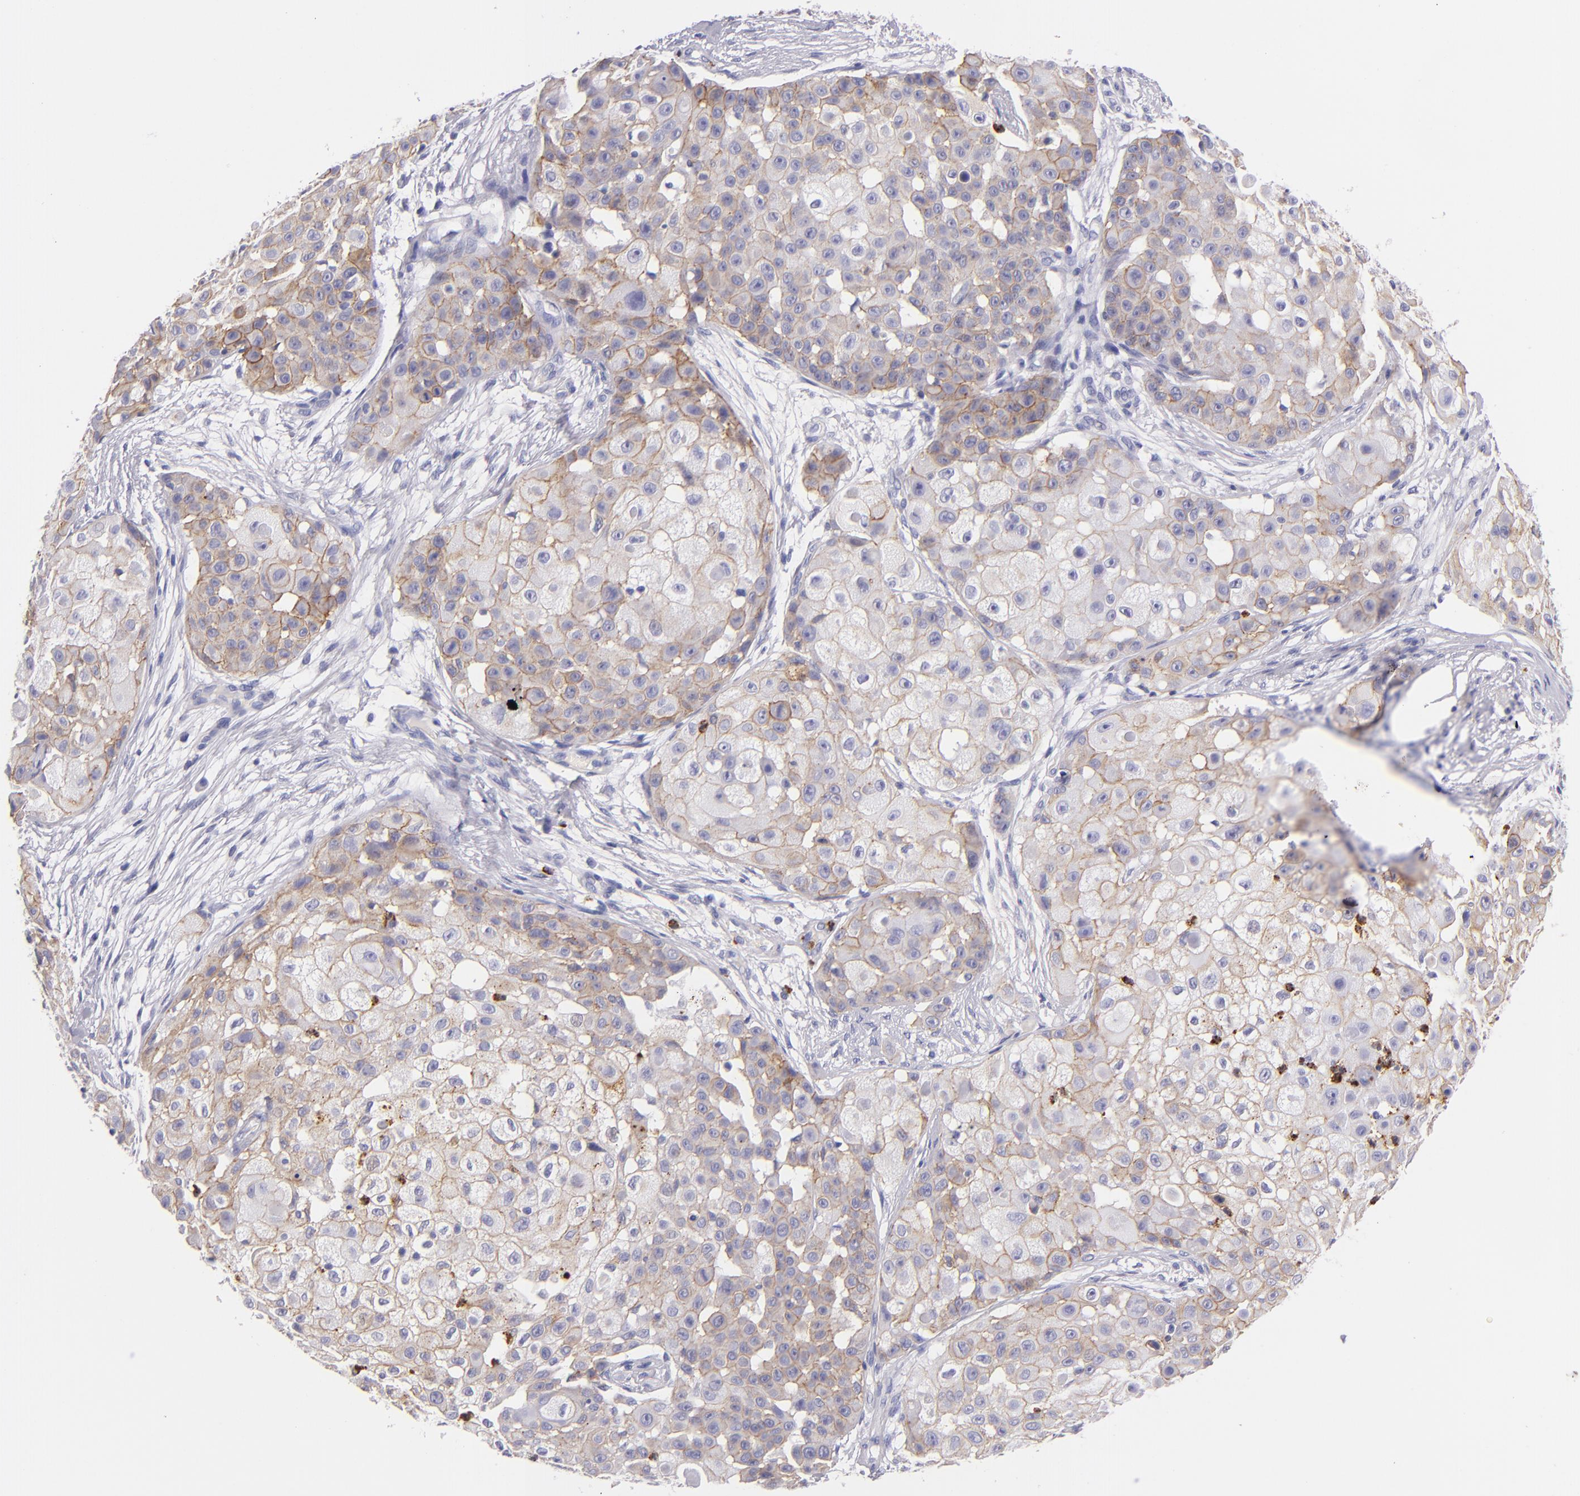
{"staining": {"intensity": "moderate", "quantity": ">75%", "location": "cytoplasmic/membranous"}, "tissue": "skin cancer", "cell_type": "Tumor cells", "image_type": "cancer", "snomed": [{"axis": "morphology", "description": "Squamous cell carcinoma, NOS"}, {"axis": "topography", "description": "Skin"}], "caption": "Immunohistochemical staining of human skin squamous cell carcinoma reveals medium levels of moderate cytoplasmic/membranous protein positivity in about >75% of tumor cells. The staining is performed using DAB (3,3'-diaminobenzidine) brown chromogen to label protein expression. The nuclei are counter-stained blue using hematoxylin.", "gene": "CDH3", "patient": {"sex": "female", "age": 57}}